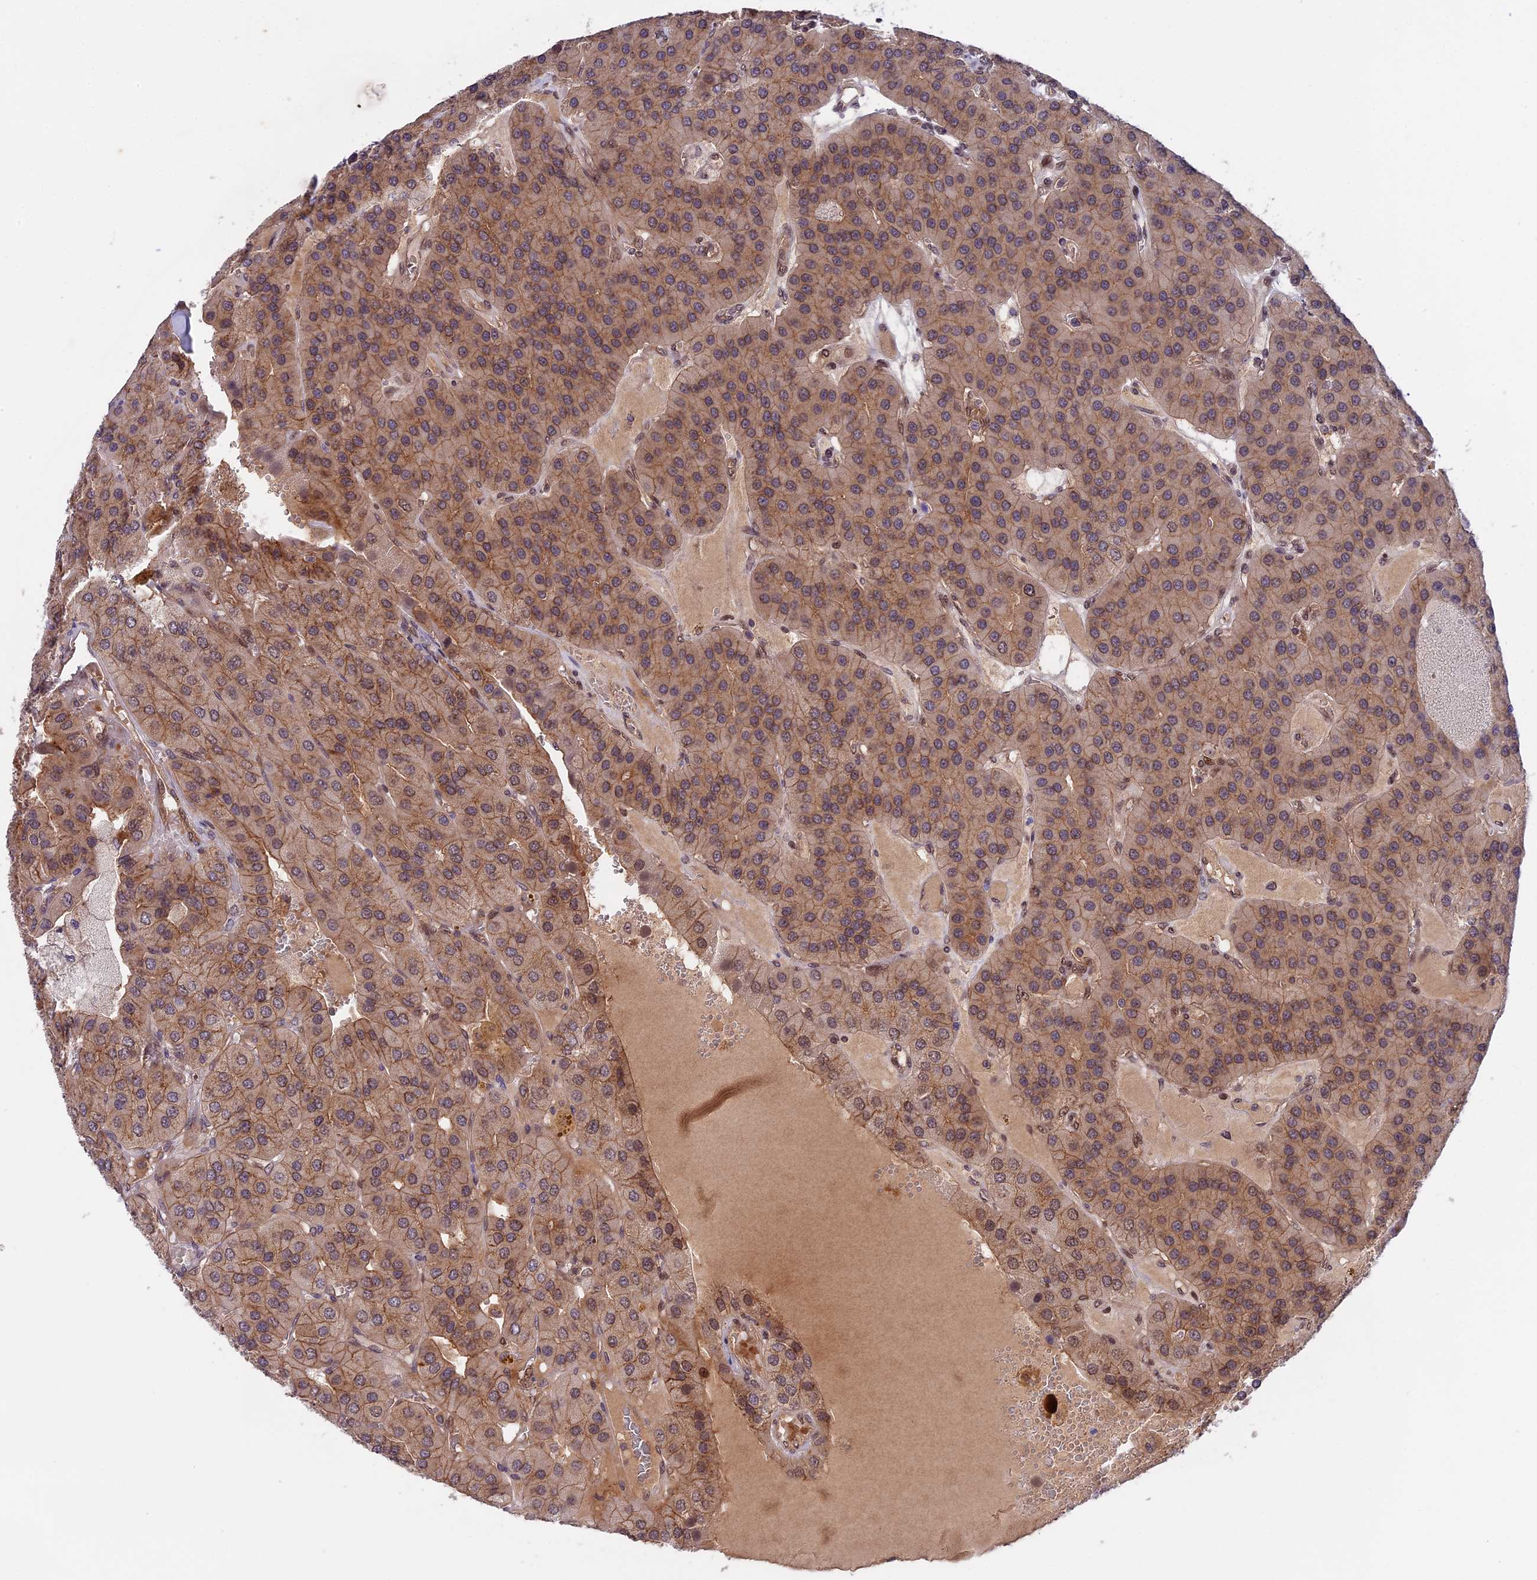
{"staining": {"intensity": "moderate", "quantity": ">75%", "location": "cytoplasmic/membranous"}, "tissue": "parathyroid gland", "cell_type": "Glandular cells", "image_type": "normal", "snomed": [{"axis": "morphology", "description": "Normal tissue, NOS"}, {"axis": "morphology", "description": "Adenoma, NOS"}, {"axis": "topography", "description": "Parathyroid gland"}], "caption": "The immunohistochemical stain highlights moderate cytoplasmic/membranous positivity in glandular cells of benign parathyroid gland. The staining is performed using DAB brown chromogen to label protein expression. The nuclei are counter-stained blue using hematoxylin.", "gene": "ZNF428", "patient": {"sex": "female", "age": 86}}